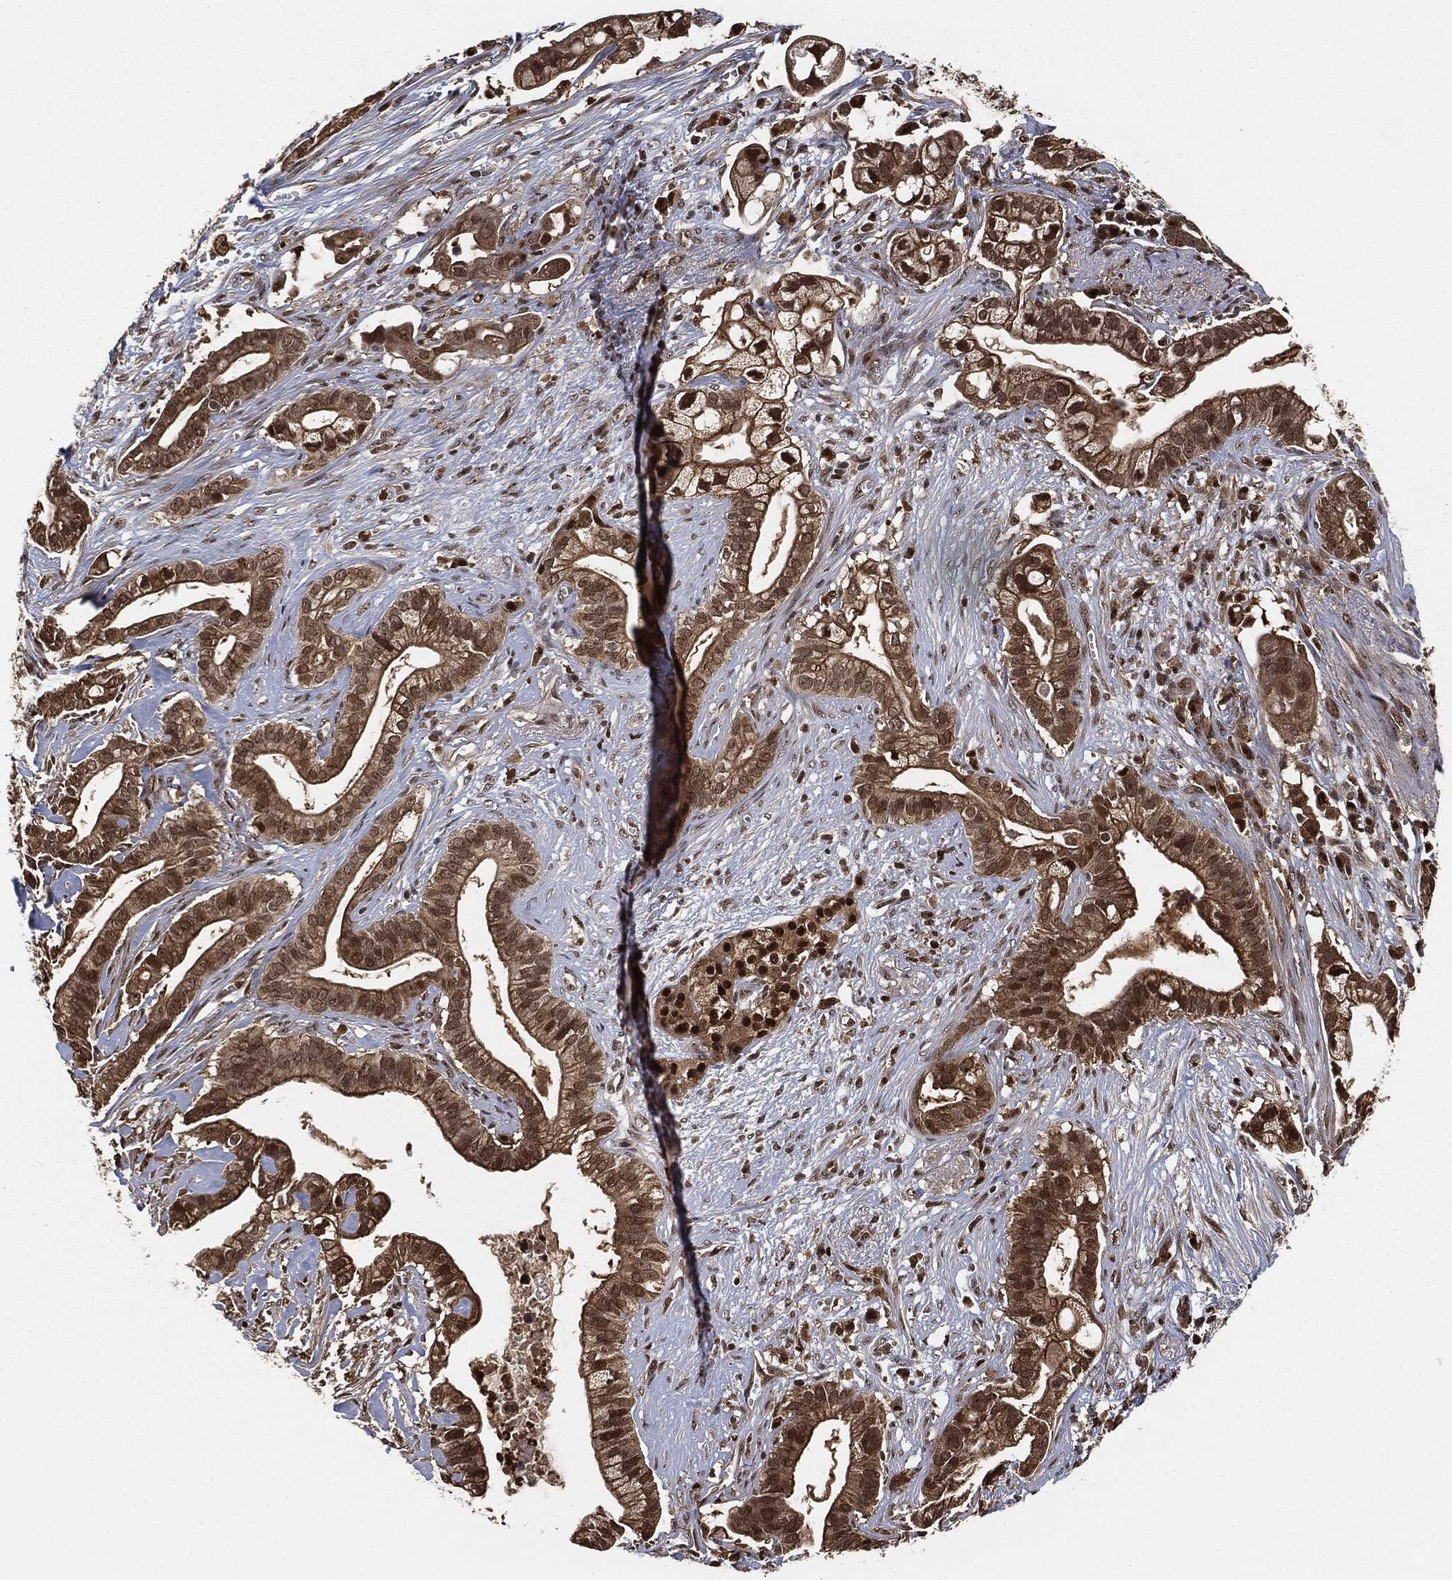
{"staining": {"intensity": "moderate", "quantity": "25%-75%", "location": "cytoplasmic/membranous,nuclear"}, "tissue": "pancreatic cancer", "cell_type": "Tumor cells", "image_type": "cancer", "snomed": [{"axis": "morphology", "description": "Adenocarcinoma, NOS"}, {"axis": "topography", "description": "Pancreas"}], "caption": "A brown stain highlights moderate cytoplasmic/membranous and nuclear positivity of a protein in human pancreatic adenocarcinoma tumor cells.", "gene": "CAPRIN2", "patient": {"sex": "male", "age": 61}}